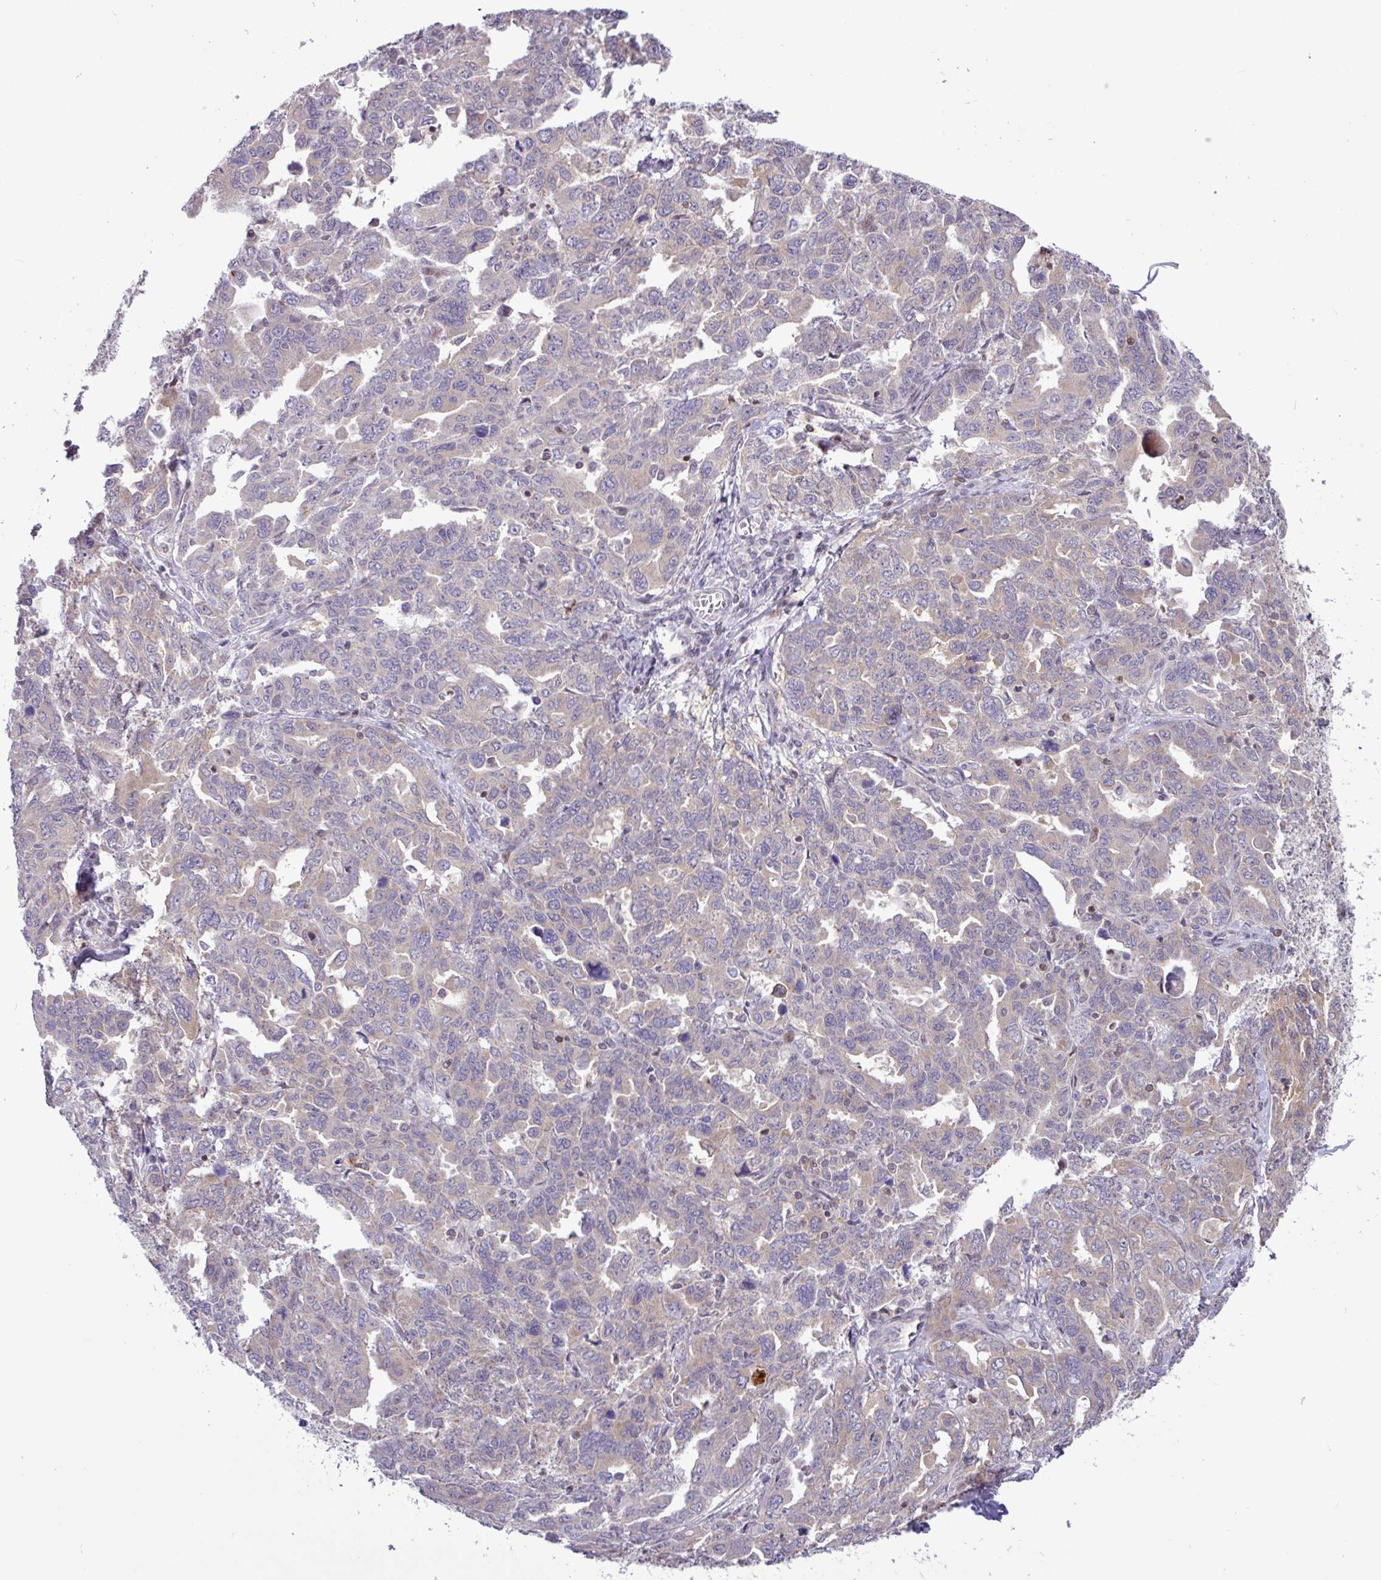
{"staining": {"intensity": "weak", "quantity": "<25%", "location": "cytoplasmic/membranous"}, "tissue": "ovarian cancer", "cell_type": "Tumor cells", "image_type": "cancer", "snomed": [{"axis": "morphology", "description": "Adenocarcinoma, NOS"}, {"axis": "morphology", "description": "Carcinoma, endometroid"}, {"axis": "topography", "description": "Ovary"}], "caption": "Immunohistochemical staining of ovarian adenocarcinoma reveals no significant staining in tumor cells.", "gene": "RTL3", "patient": {"sex": "female", "age": 72}}